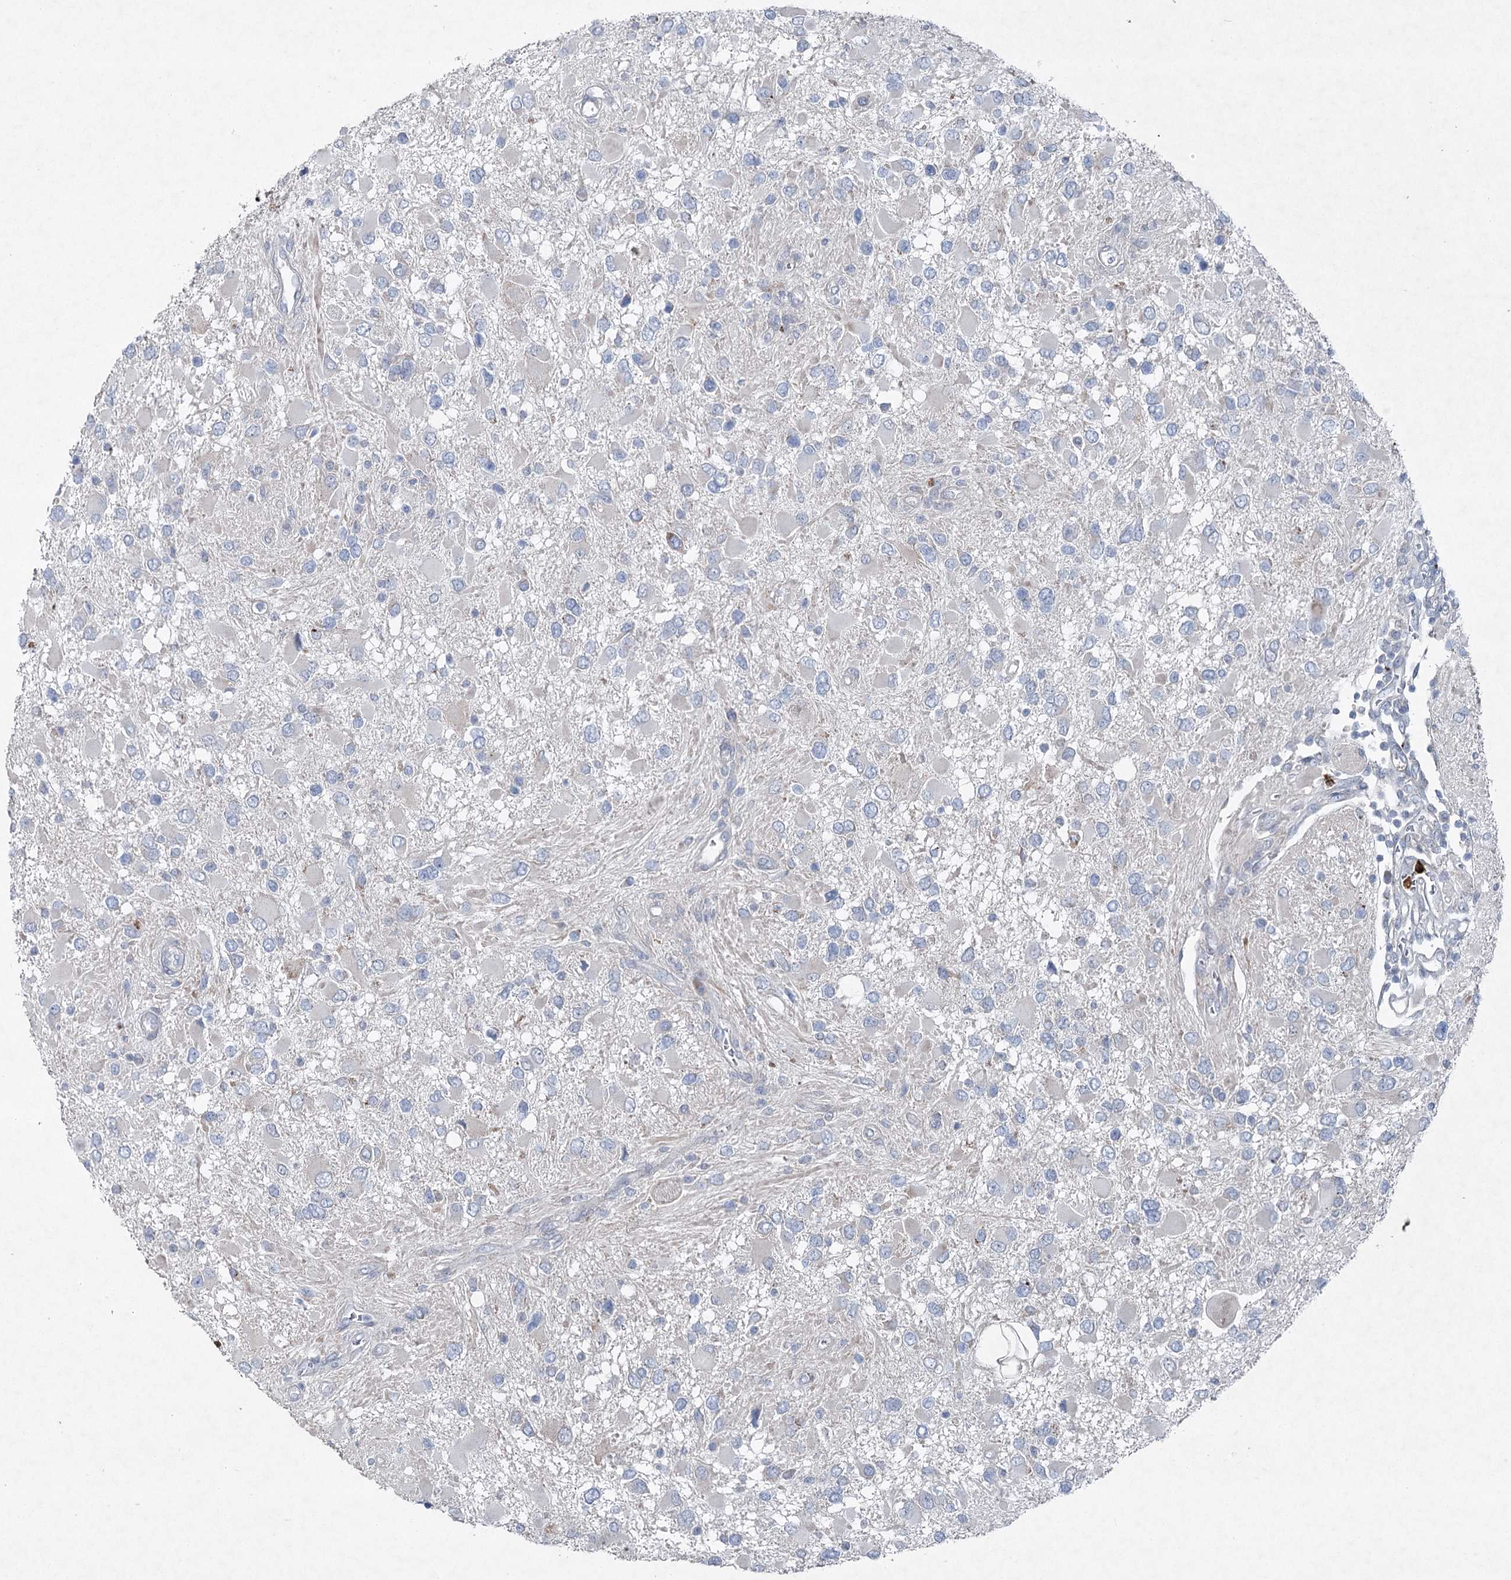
{"staining": {"intensity": "negative", "quantity": "none", "location": "none"}, "tissue": "glioma", "cell_type": "Tumor cells", "image_type": "cancer", "snomed": [{"axis": "morphology", "description": "Glioma, malignant, High grade"}, {"axis": "topography", "description": "Brain"}], "caption": "Tumor cells show no significant protein staining in malignant glioma (high-grade). (Brightfield microscopy of DAB (3,3'-diaminobenzidine) immunohistochemistry (IHC) at high magnification).", "gene": "PLA2G12A", "patient": {"sex": "male", "age": 53}}